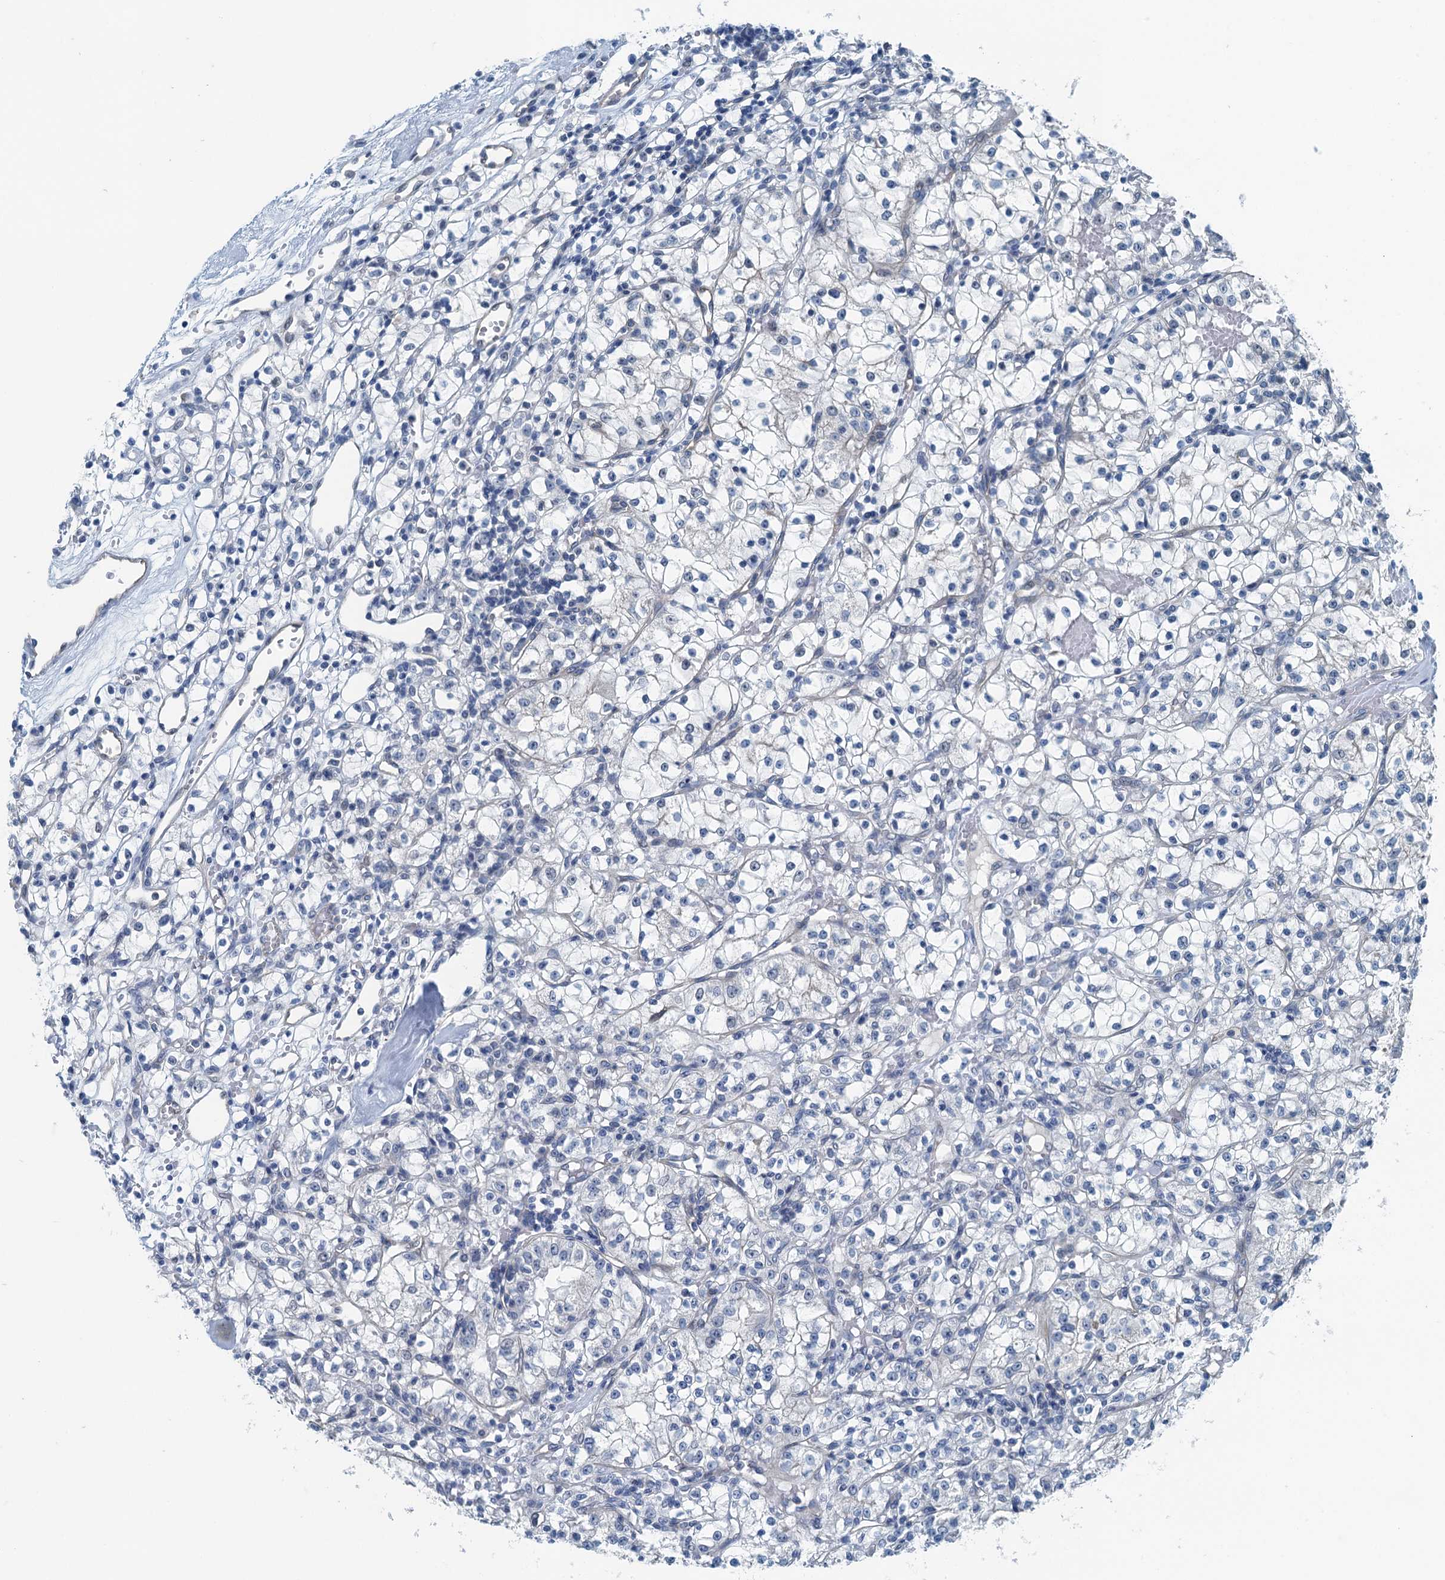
{"staining": {"intensity": "negative", "quantity": "none", "location": "none"}, "tissue": "renal cancer", "cell_type": "Tumor cells", "image_type": "cancer", "snomed": [{"axis": "morphology", "description": "Adenocarcinoma, NOS"}, {"axis": "topography", "description": "Kidney"}], "caption": "Protein analysis of renal cancer (adenocarcinoma) exhibits no significant staining in tumor cells. The staining was performed using DAB (3,3'-diaminobenzidine) to visualize the protein expression in brown, while the nuclei were stained in blue with hematoxylin (Magnification: 20x).", "gene": "GFOD2", "patient": {"sex": "female", "age": 59}}